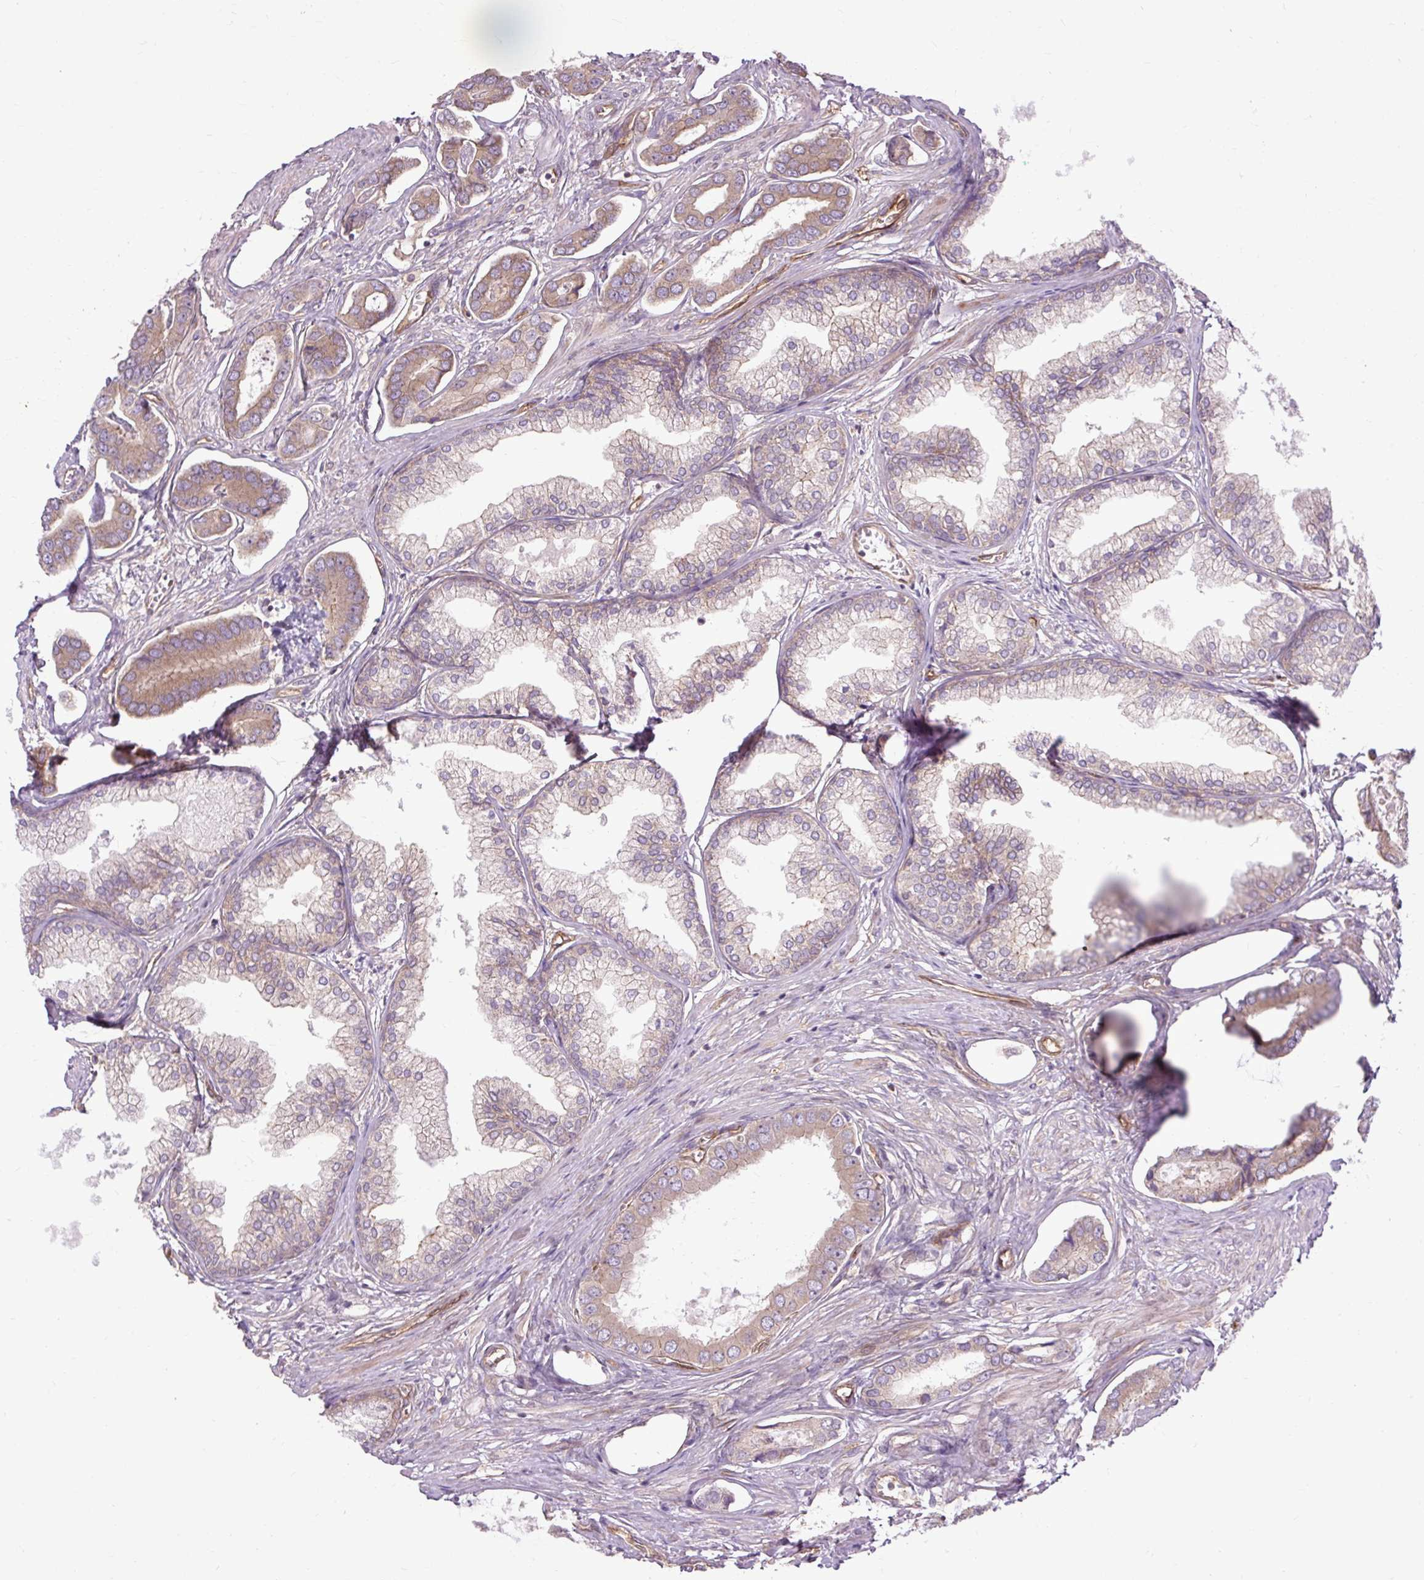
{"staining": {"intensity": "moderate", "quantity": ">75%", "location": "cytoplasmic/membranous"}, "tissue": "prostate cancer", "cell_type": "Tumor cells", "image_type": "cancer", "snomed": [{"axis": "morphology", "description": "Adenocarcinoma, NOS"}, {"axis": "topography", "description": "Prostate and seminal vesicle, NOS"}], "caption": "Protein expression analysis of prostate cancer displays moderate cytoplasmic/membranous positivity in approximately >75% of tumor cells. (DAB (3,3'-diaminobenzidine) IHC, brown staining for protein, blue staining for nuclei).", "gene": "CCDC93", "patient": {"sex": "male", "age": 76}}